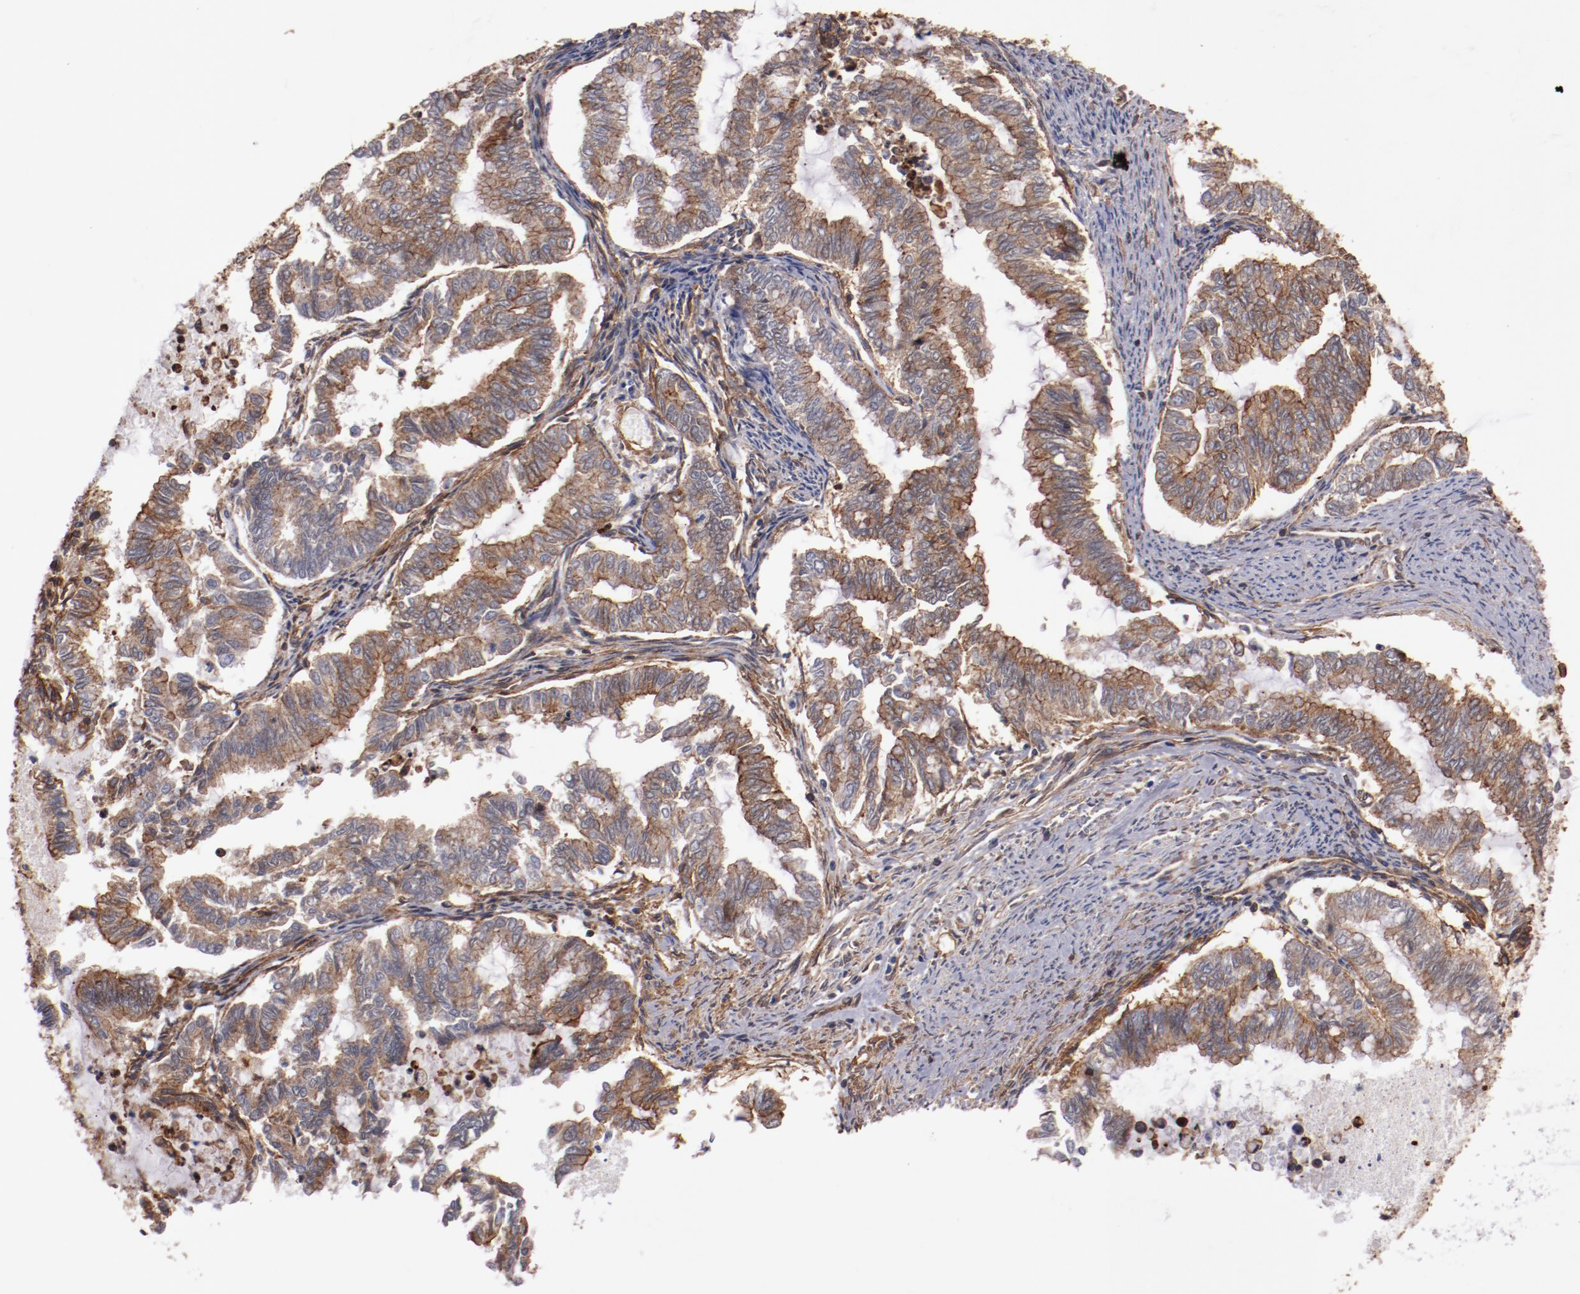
{"staining": {"intensity": "moderate", "quantity": ">75%", "location": "cytoplasmic/membranous"}, "tissue": "endometrial cancer", "cell_type": "Tumor cells", "image_type": "cancer", "snomed": [{"axis": "morphology", "description": "Adenocarcinoma, NOS"}, {"axis": "topography", "description": "Endometrium"}], "caption": "Endometrial cancer was stained to show a protein in brown. There is medium levels of moderate cytoplasmic/membranous staining in approximately >75% of tumor cells.", "gene": "TMOD3", "patient": {"sex": "female", "age": 79}}